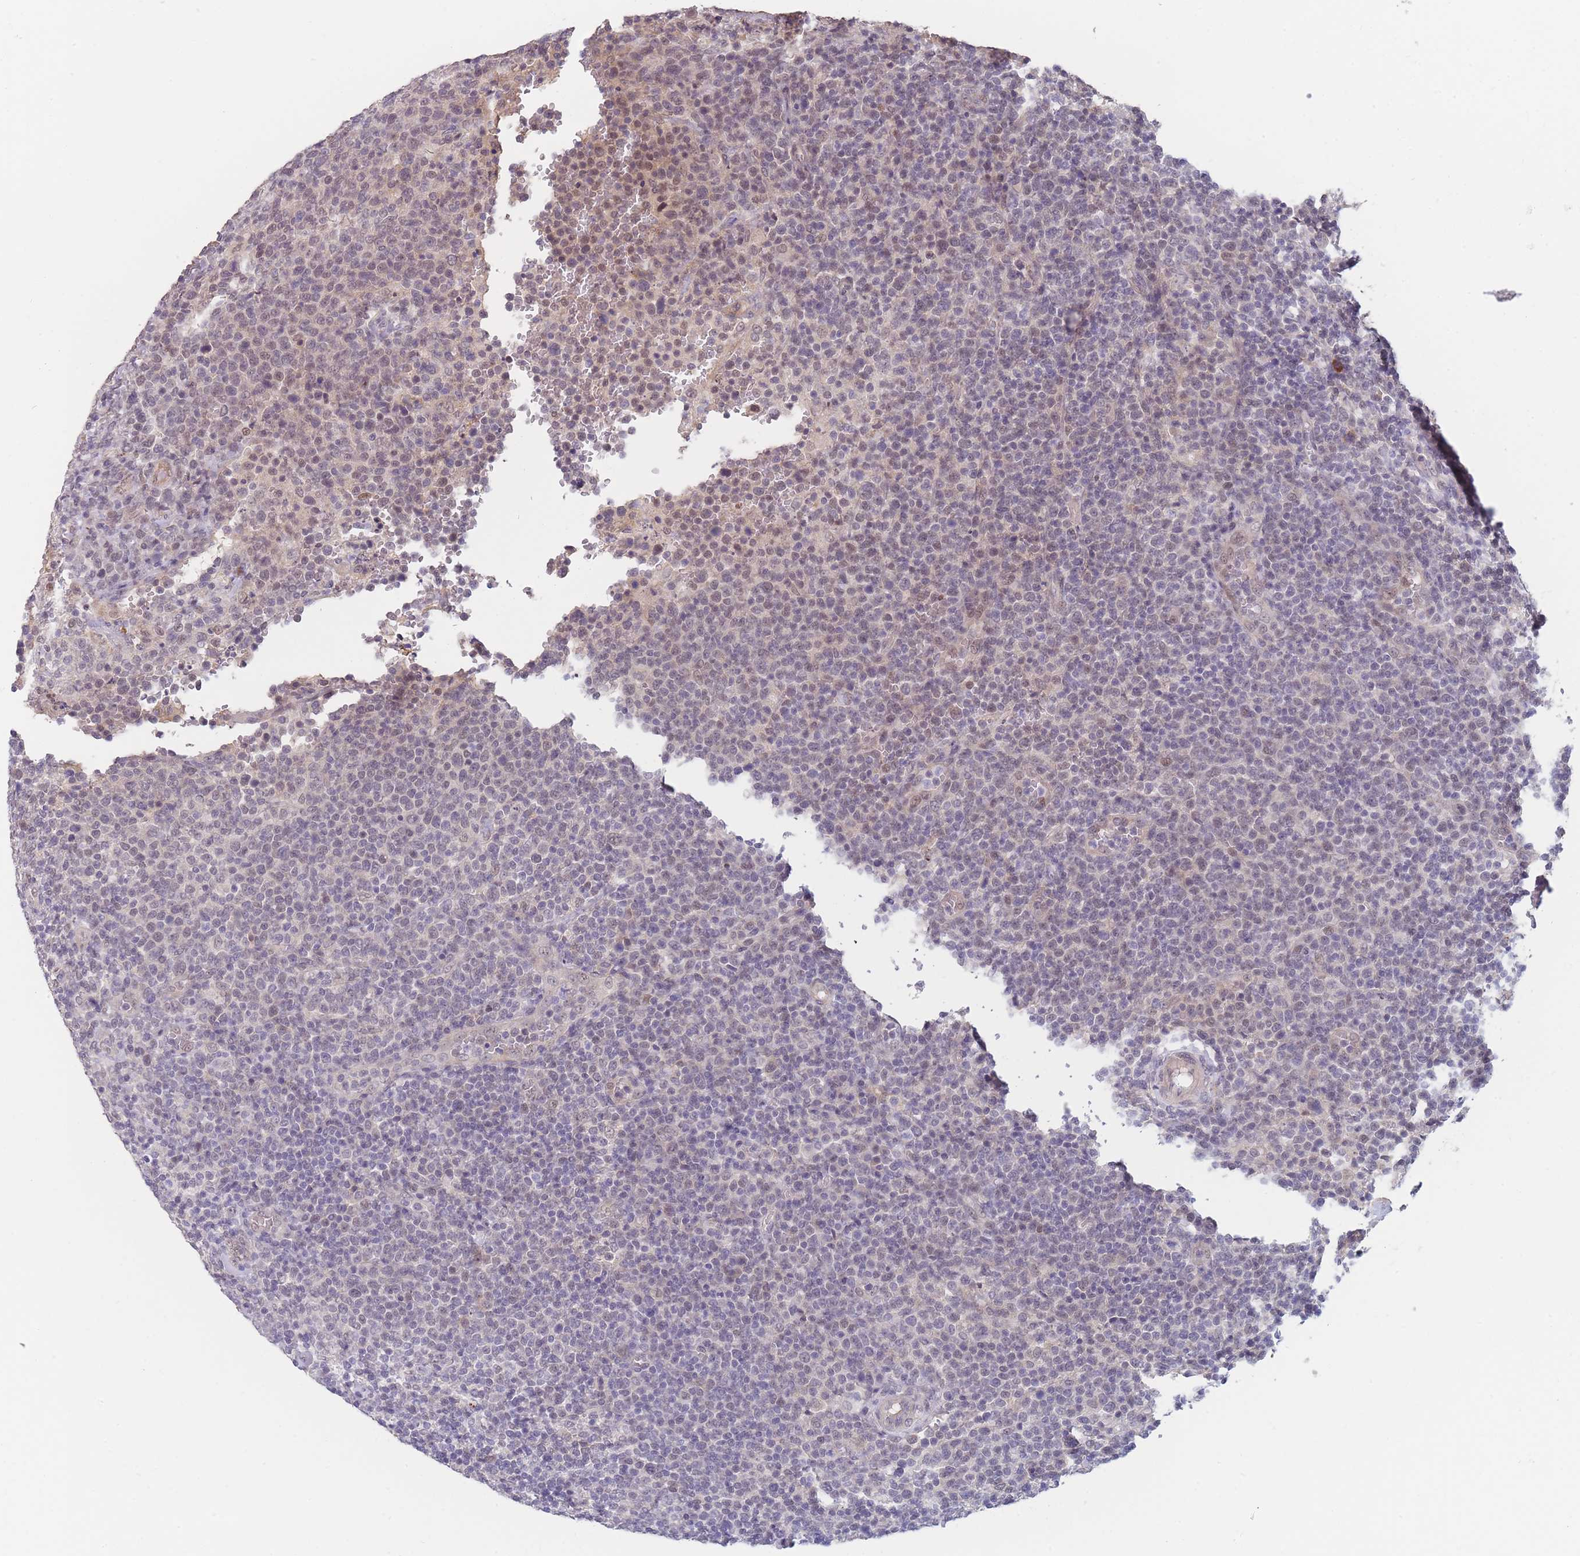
{"staining": {"intensity": "negative", "quantity": "none", "location": "none"}, "tissue": "lymphoma", "cell_type": "Tumor cells", "image_type": "cancer", "snomed": [{"axis": "morphology", "description": "Malignant lymphoma, non-Hodgkin's type, High grade"}, {"axis": "topography", "description": "Lymph node"}], "caption": "Tumor cells are negative for brown protein staining in high-grade malignant lymphoma, non-Hodgkin's type.", "gene": "ANKRD10", "patient": {"sex": "male", "age": 61}}